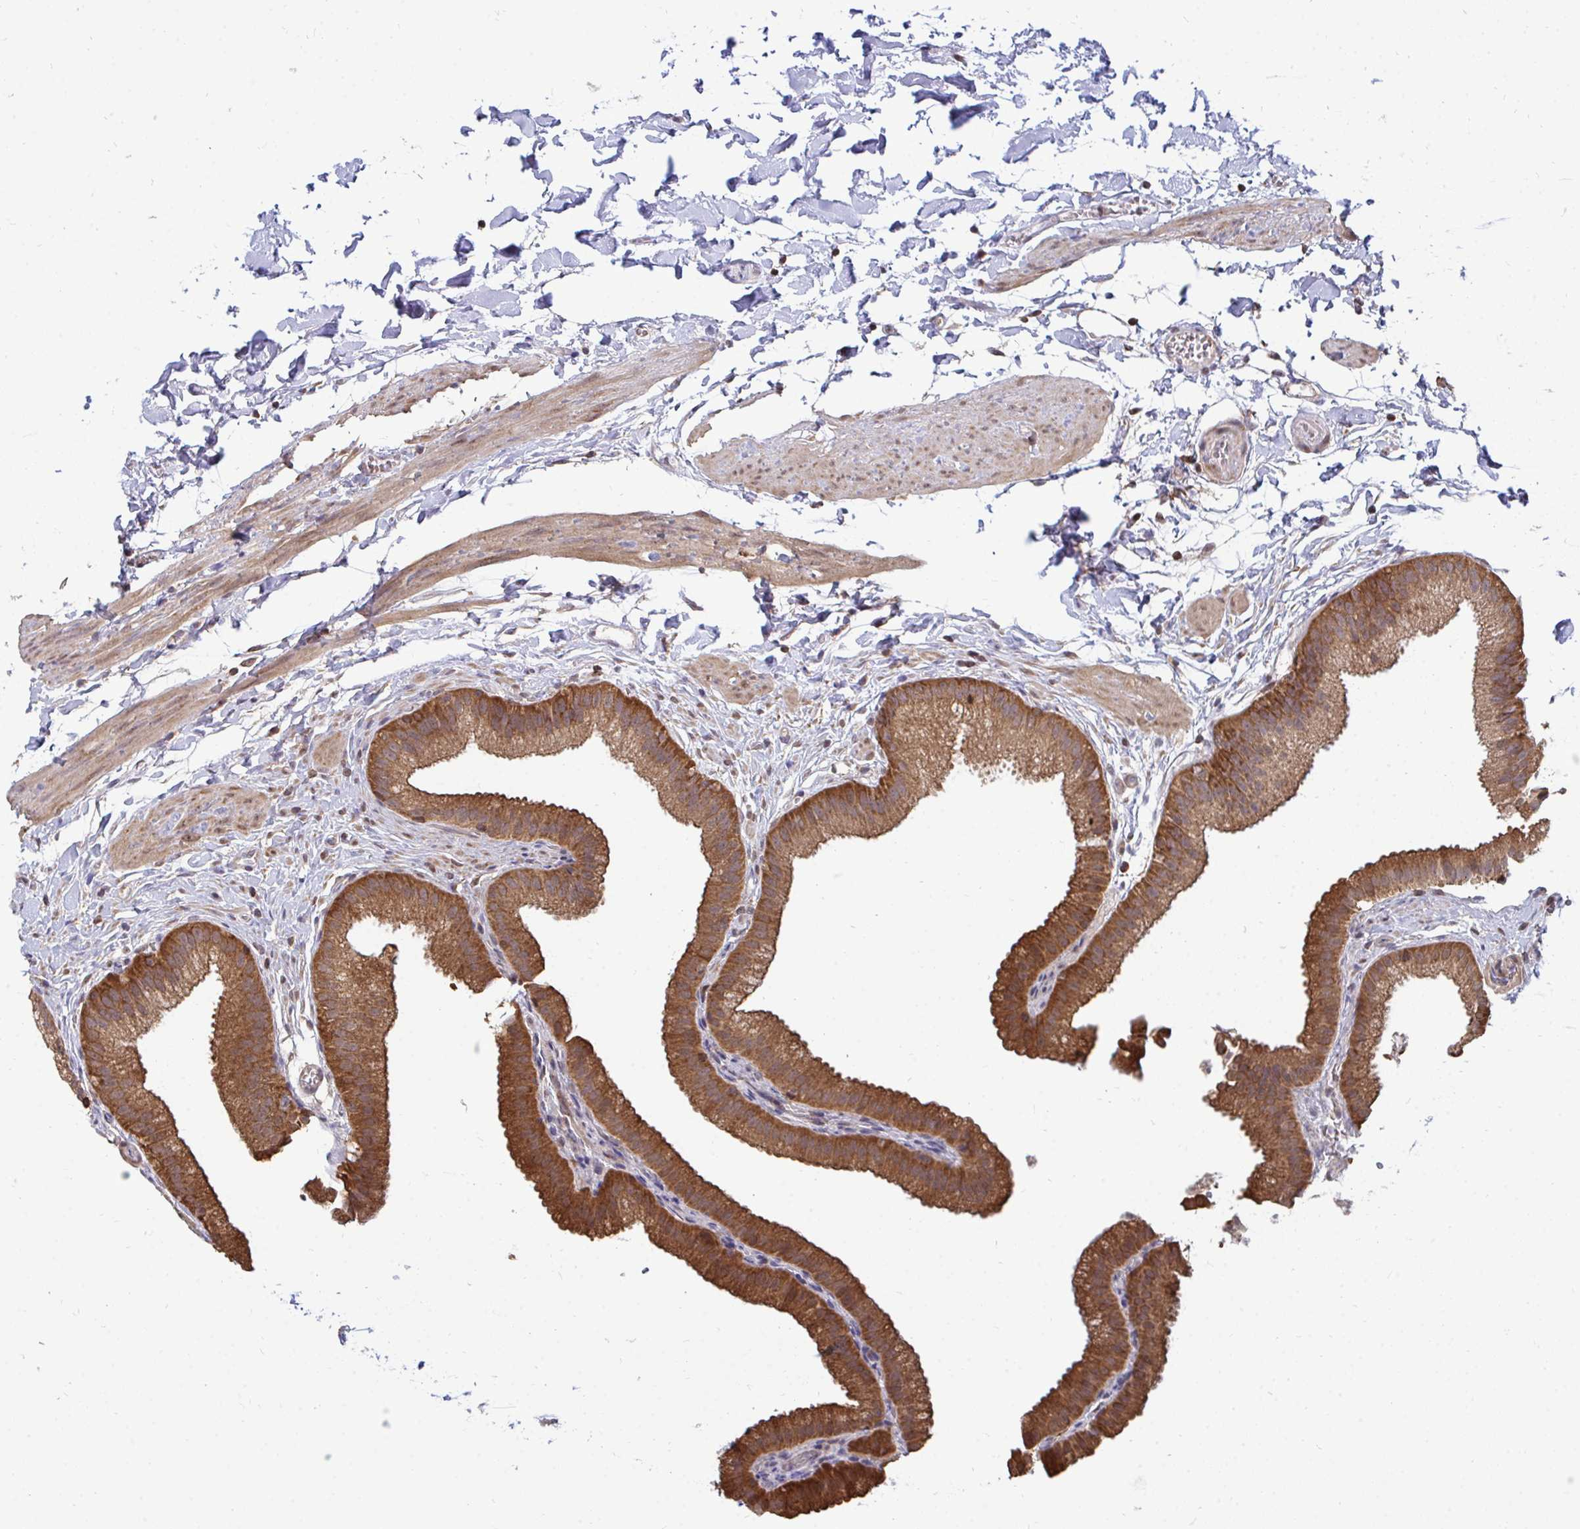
{"staining": {"intensity": "moderate", "quantity": ">75%", "location": "cytoplasmic/membranous"}, "tissue": "gallbladder", "cell_type": "Glandular cells", "image_type": "normal", "snomed": [{"axis": "morphology", "description": "Normal tissue, NOS"}, {"axis": "topography", "description": "Gallbladder"}], "caption": "This micrograph shows IHC staining of normal gallbladder, with medium moderate cytoplasmic/membranous expression in approximately >75% of glandular cells.", "gene": "DNAJA2", "patient": {"sex": "female", "age": 63}}